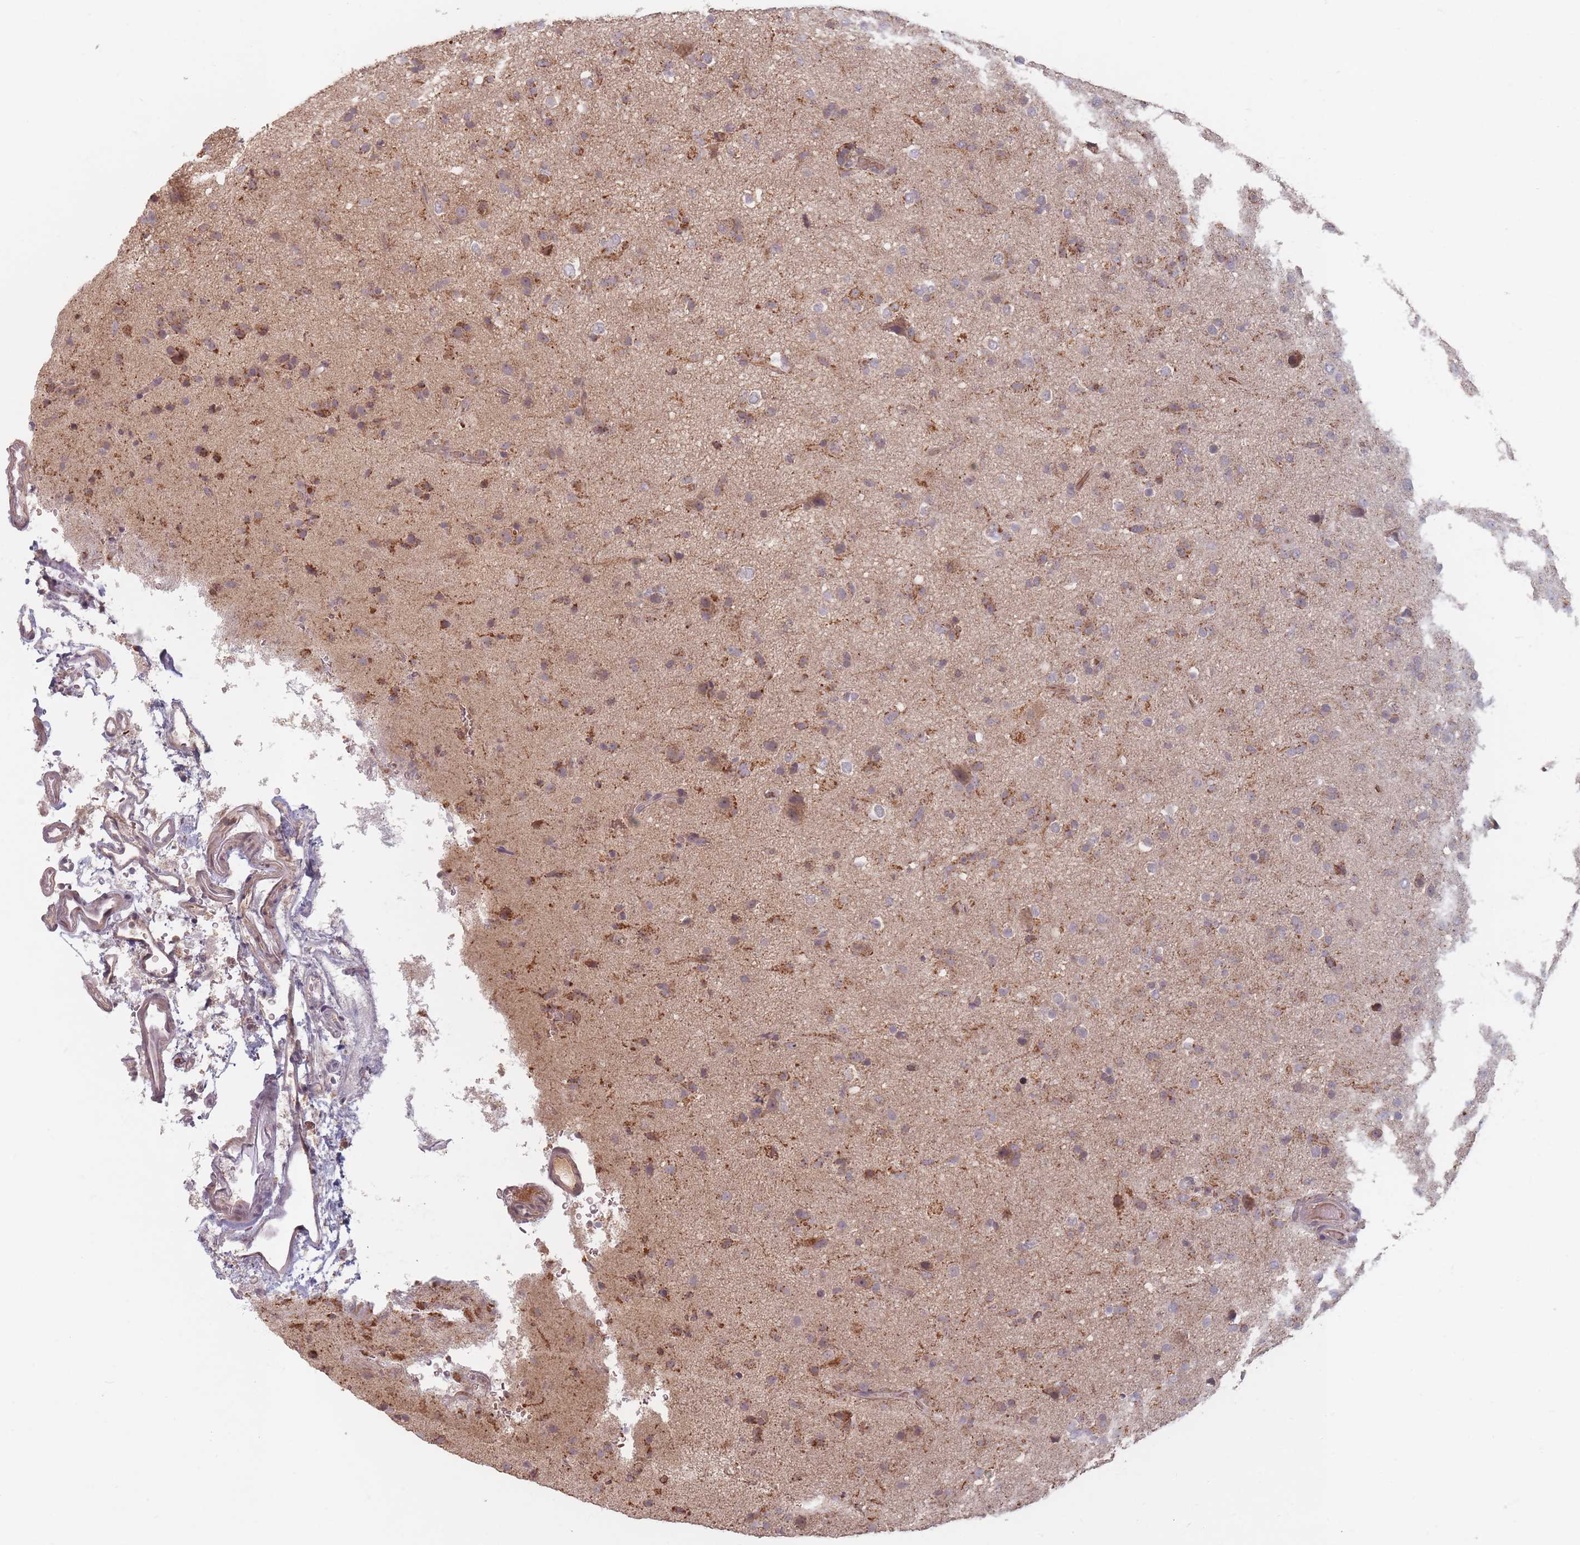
{"staining": {"intensity": "moderate", "quantity": "25%-75%", "location": "cytoplasmic/membranous"}, "tissue": "glioma", "cell_type": "Tumor cells", "image_type": "cancer", "snomed": [{"axis": "morphology", "description": "Glioma, malignant, Low grade"}, {"axis": "topography", "description": "Brain"}], "caption": "Immunohistochemistry (IHC) micrograph of neoplastic tissue: low-grade glioma (malignant) stained using immunohistochemistry (IHC) shows medium levels of moderate protein expression localized specifically in the cytoplasmic/membranous of tumor cells, appearing as a cytoplasmic/membranous brown color.", "gene": "OR2M4", "patient": {"sex": "male", "age": 65}}